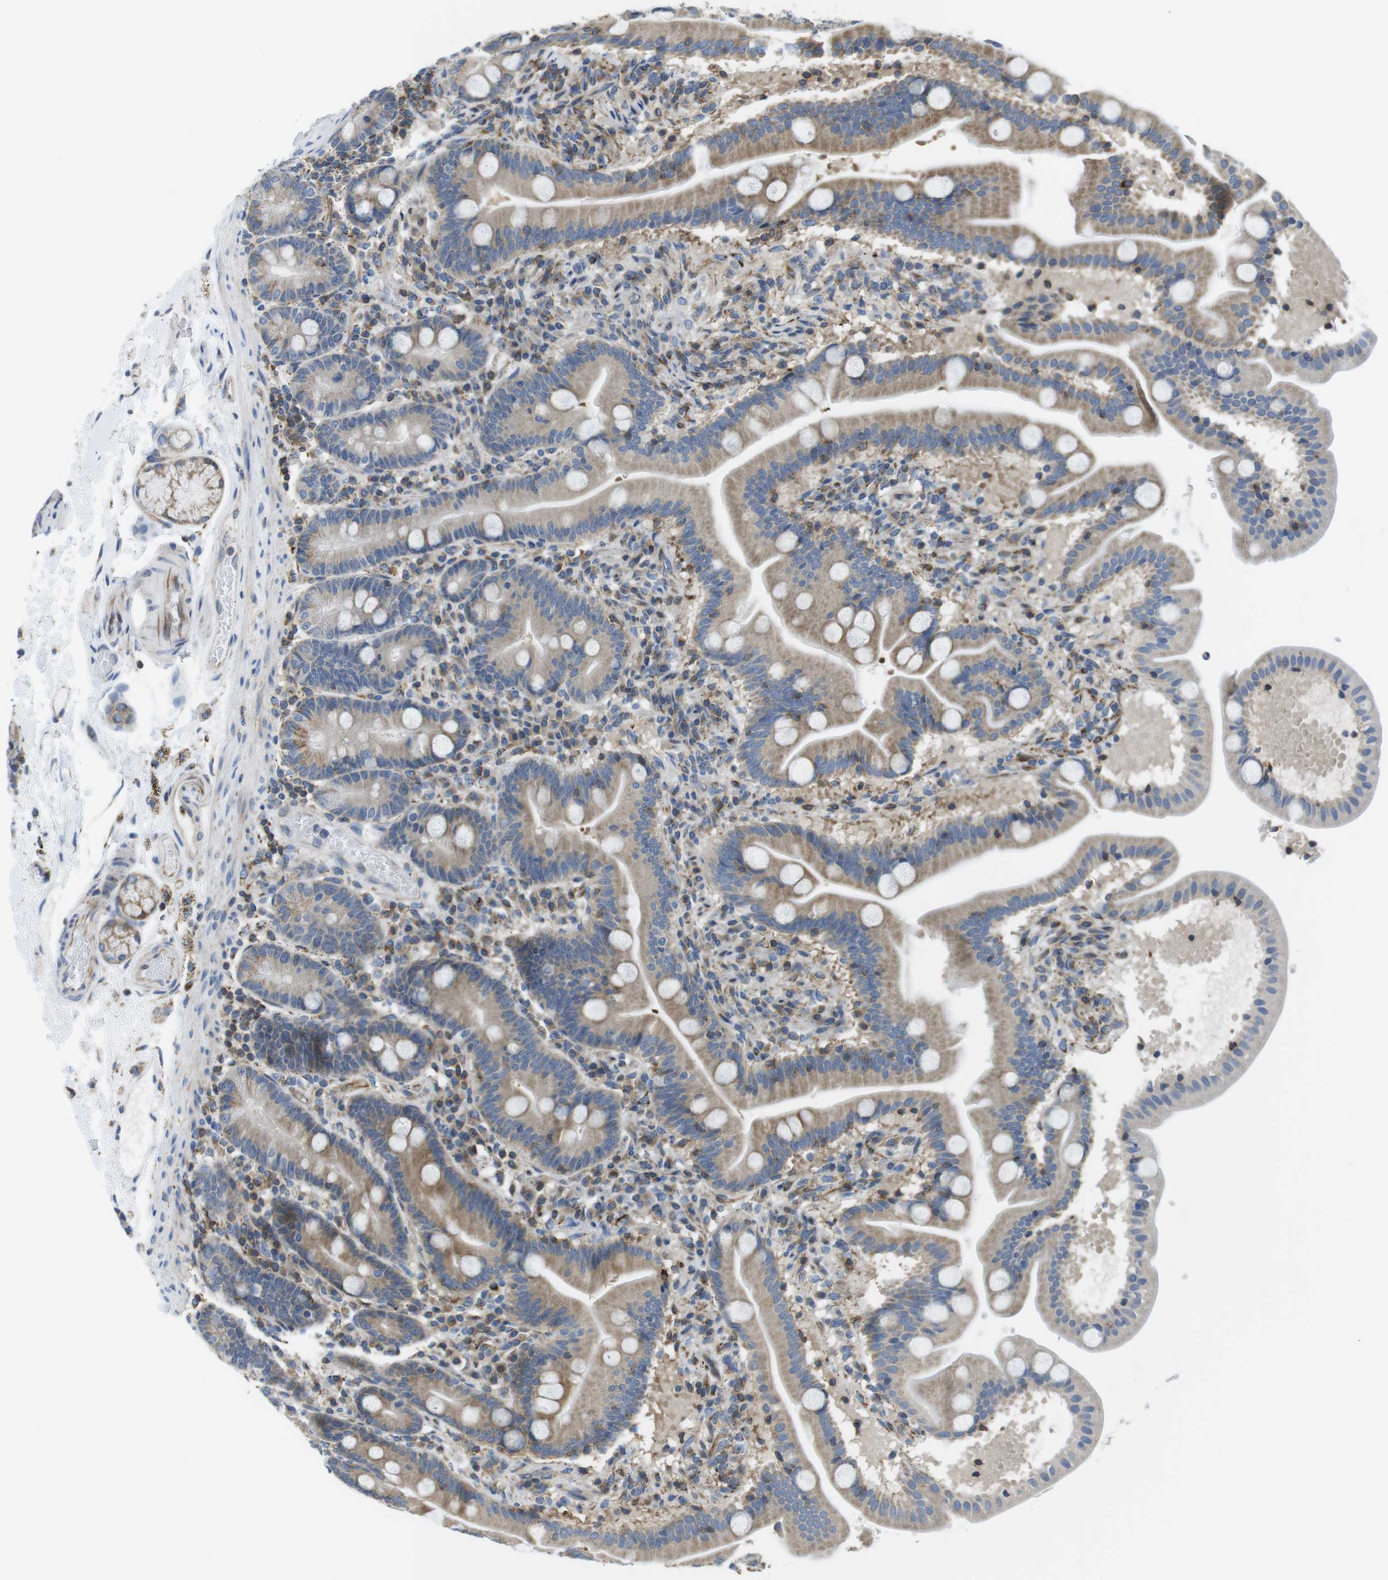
{"staining": {"intensity": "moderate", "quantity": "25%-75%", "location": "cytoplasmic/membranous"}, "tissue": "duodenum", "cell_type": "Glandular cells", "image_type": "normal", "snomed": [{"axis": "morphology", "description": "Normal tissue, NOS"}, {"axis": "topography", "description": "Duodenum"}], "caption": "IHC (DAB) staining of benign duodenum reveals moderate cytoplasmic/membranous protein positivity in about 25%-75% of glandular cells. (brown staining indicates protein expression, while blue staining denotes nuclei).", "gene": "KCNE3", "patient": {"sex": "male", "age": 54}}